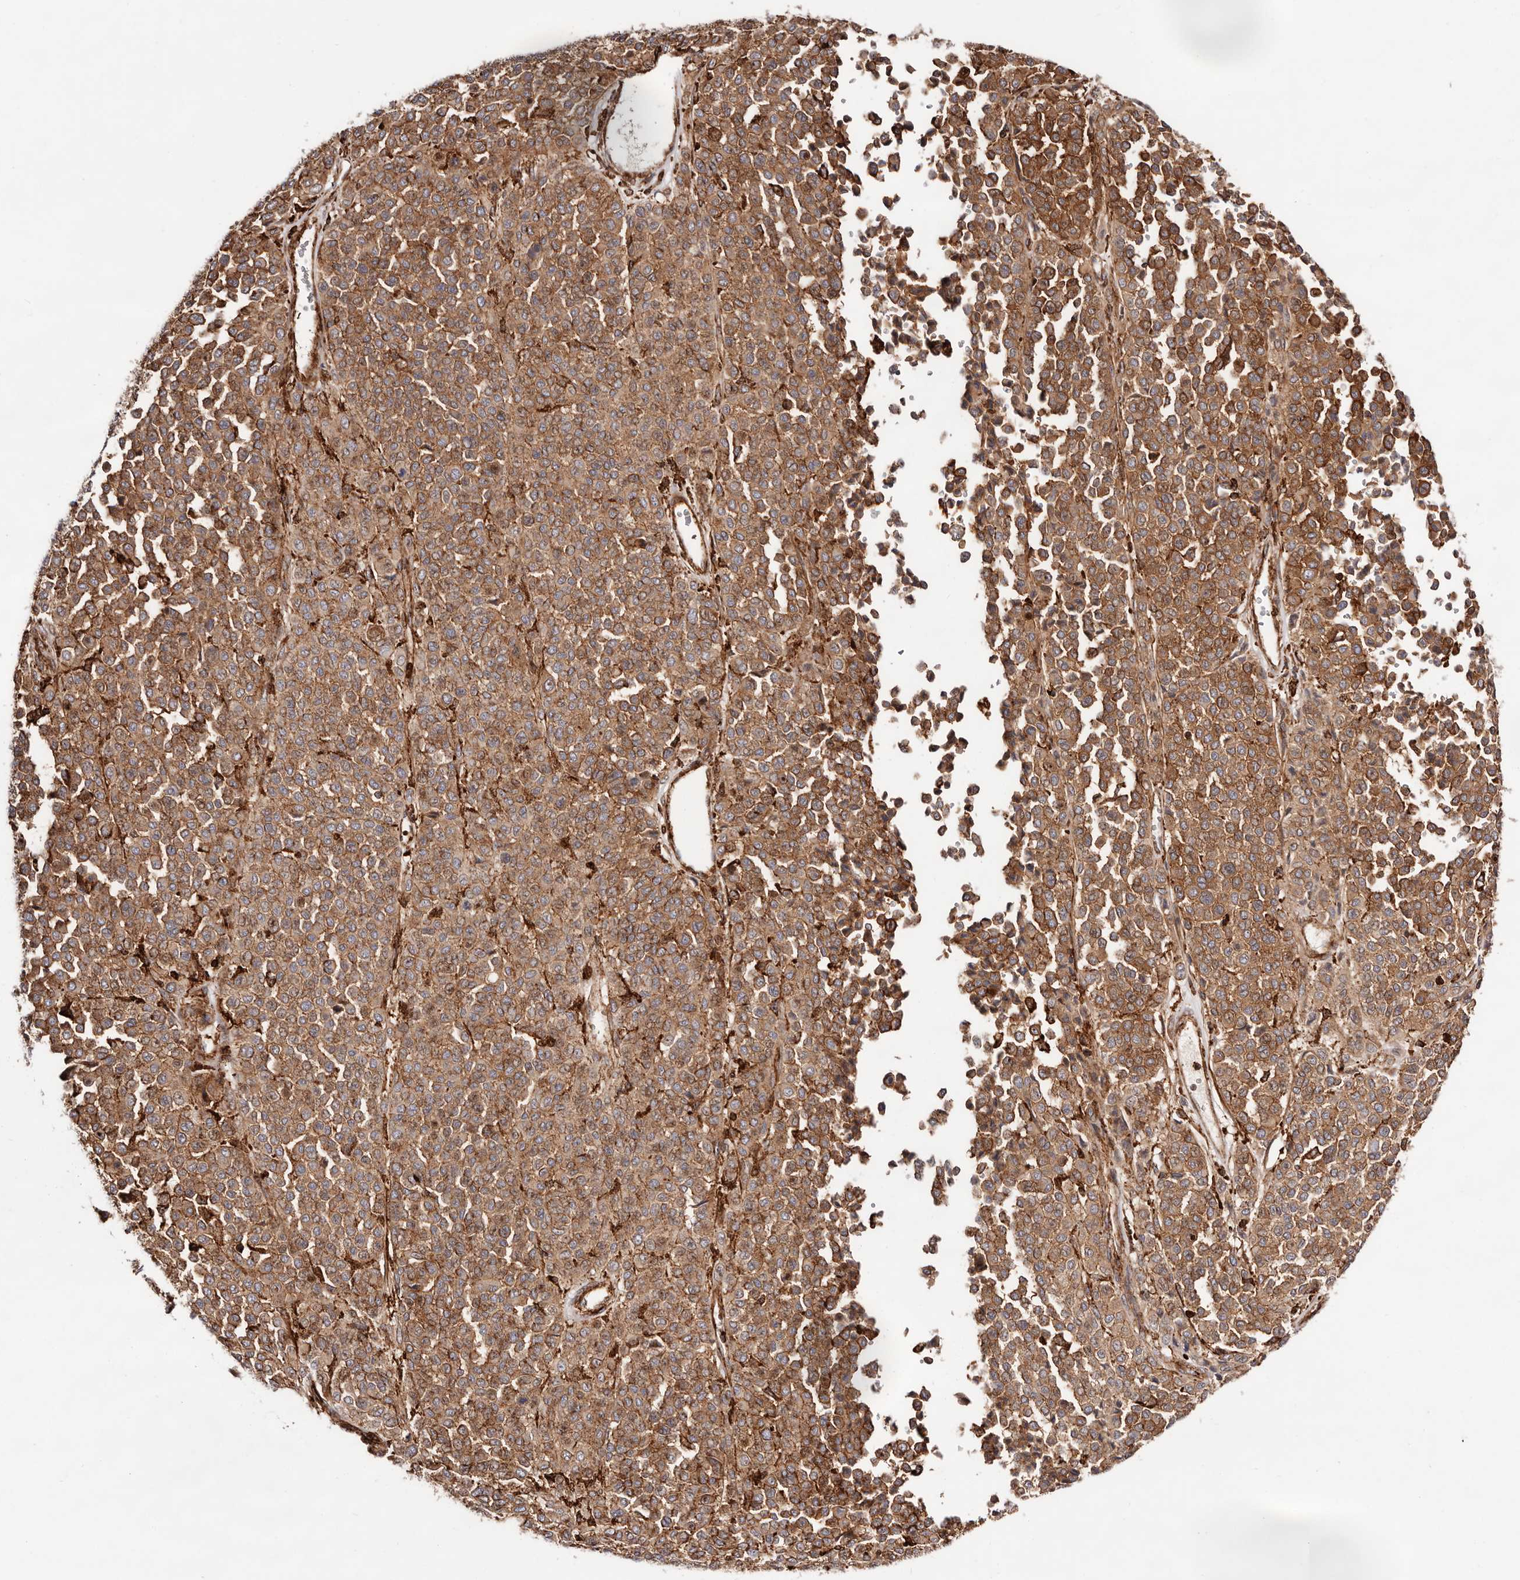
{"staining": {"intensity": "moderate", "quantity": ">75%", "location": "cytoplasmic/membranous"}, "tissue": "melanoma", "cell_type": "Tumor cells", "image_type": "cancer", "snomed": [{"axis": "morphology", "description": "Malignant melanoma, Metastatic site"}, {"axis": "topography", "description": "Pancreas"}], "caption": "Immunohistochemistry staining of melanoma, which shows medium levels of moderate cytoplasmic/membranous expression in approximately >75% of tumor cells indicating moderate cytoplasmic/membranous protein positivity. The staining was performed using DAB (brown) for protein detection and nuclei were counterstained in hematoxylin (blue).", "gene": "PTPN22", "patient": {"sex": "female", "age": 30}}